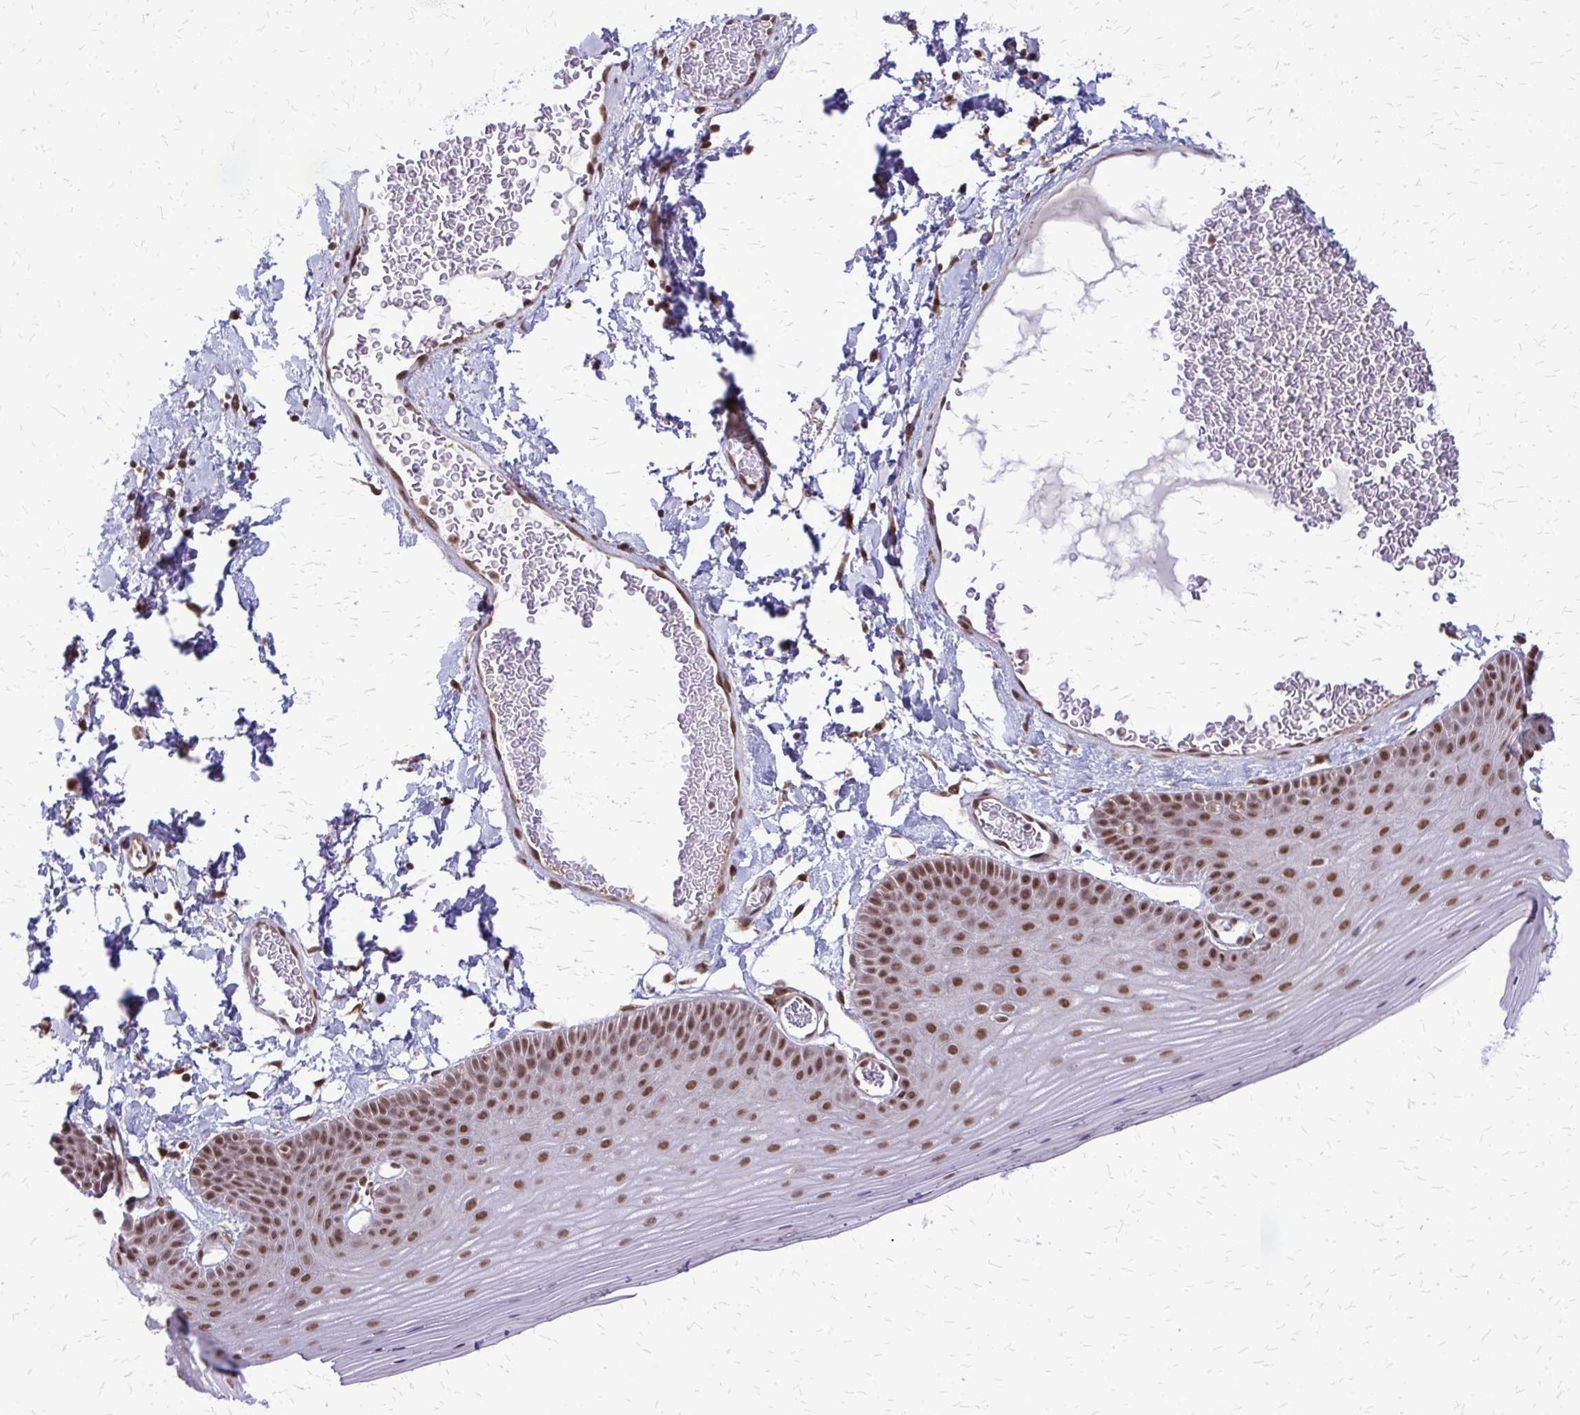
{"staining": {"intensity": "moderate", "quantity": ">75%", "location": "nuclear"}, "tissue": "skin", "cell_type": "Epidermal cells", "image_type": "normal", "snomed": [{"axis": "morphology", "description": "Normal tissue, NOS"}, {"axis": "topography", "description": "Anal"}], "caption": "IHC (DAB (3,3'-diaminobenzidine)) staining of benign human skin shows moderate nuclear protein positivity in approximately >75% of epidermal cells.", "gene": "HDAC3", "patient": {"sex": "male", "age": 53}}